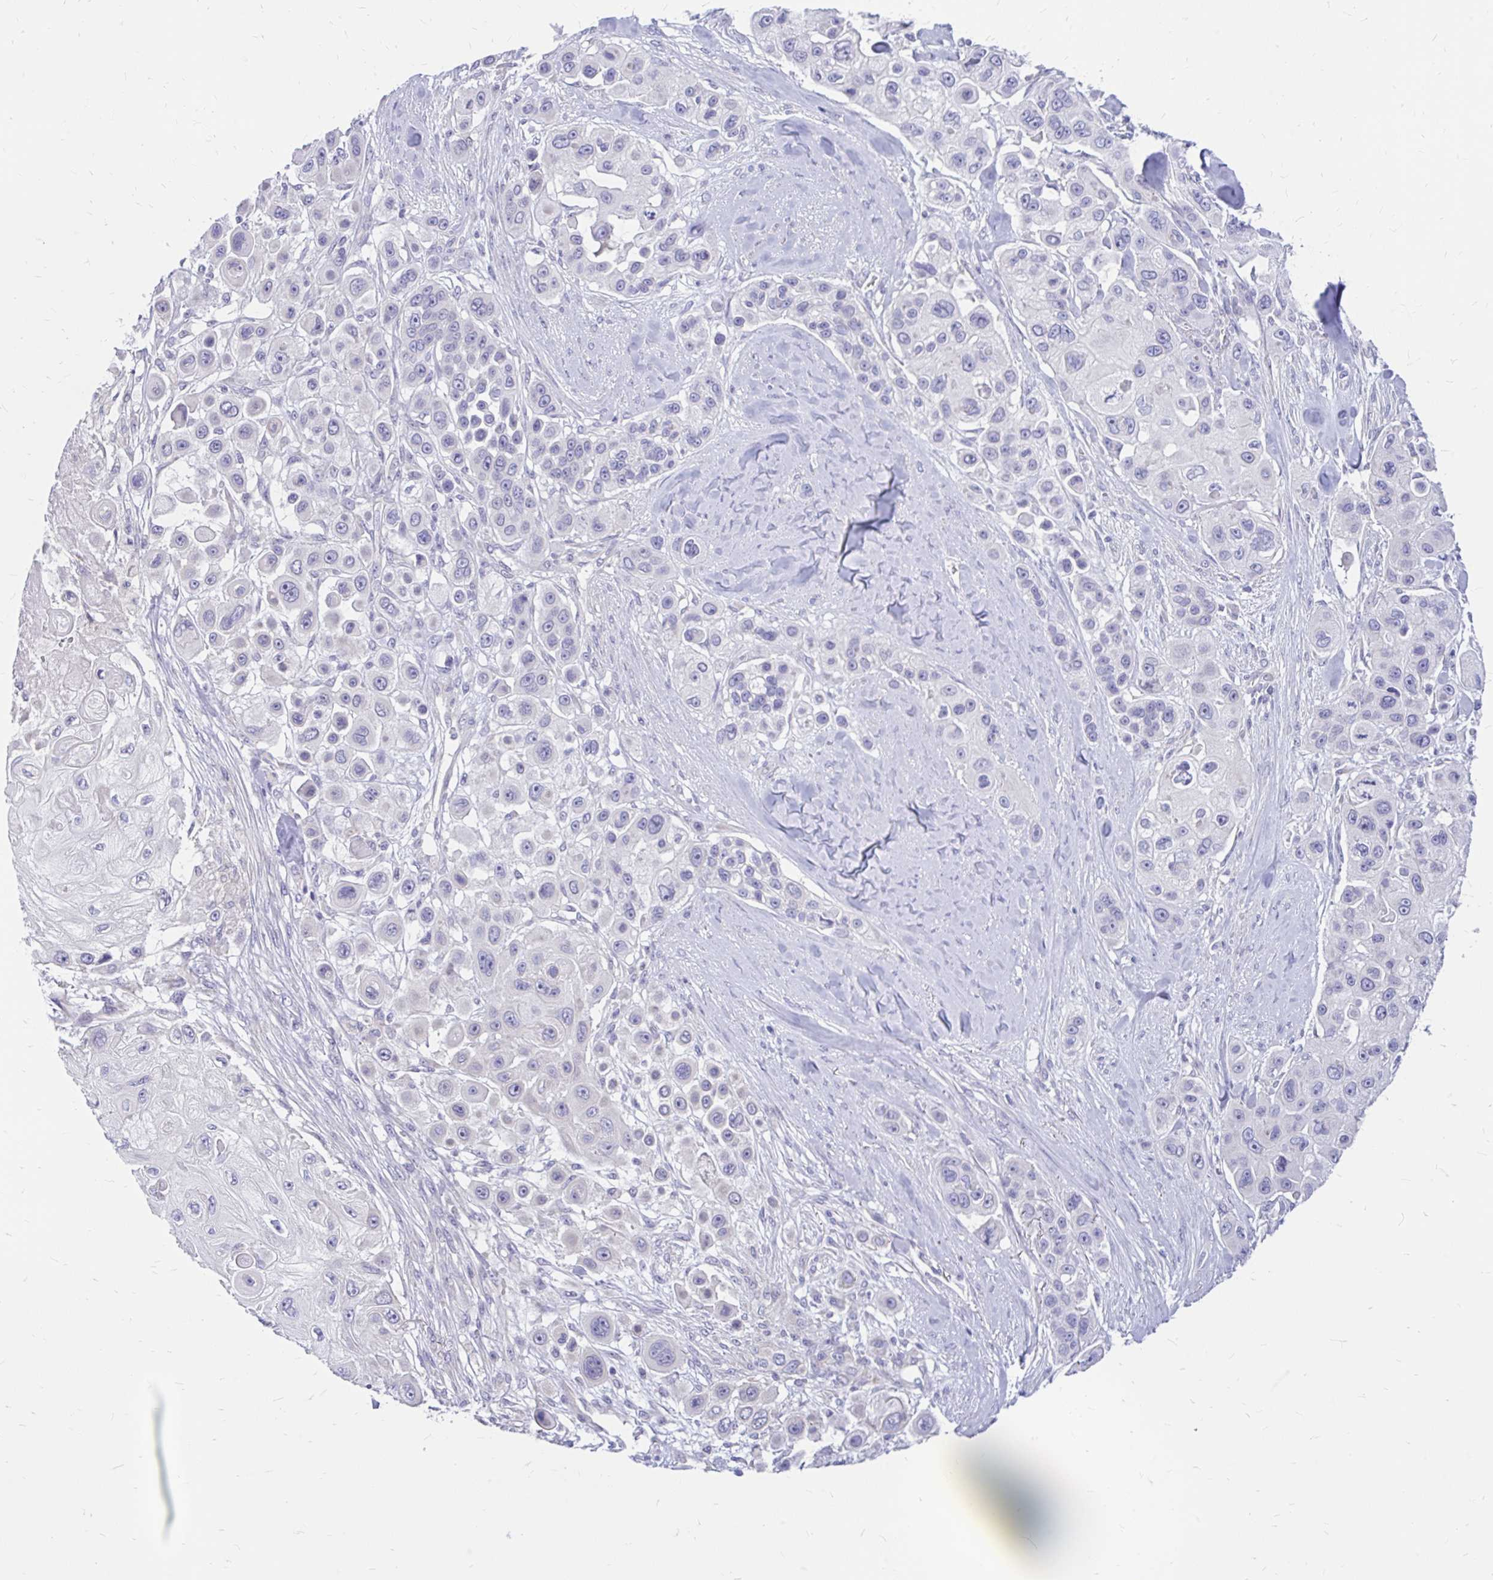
{"staining": {"intensity": "negative", "quantity": "none", "location": "none"}, "tissue": "skin cancer", "cell_type": "Tumor cells", "image_type": "cancer", "snomed": [{"axis": "morphology", "description": "Squamous cell carcinoma, NOS"}, {"axis": "topography", "description": "Skin"}], "caption": "The photomicrograph demonstrates no staining of tumor cells in skin squamous cell carcinoma.", "gene": "MAP1LC3A", "patient": {"sex": "male", "age": 67}}